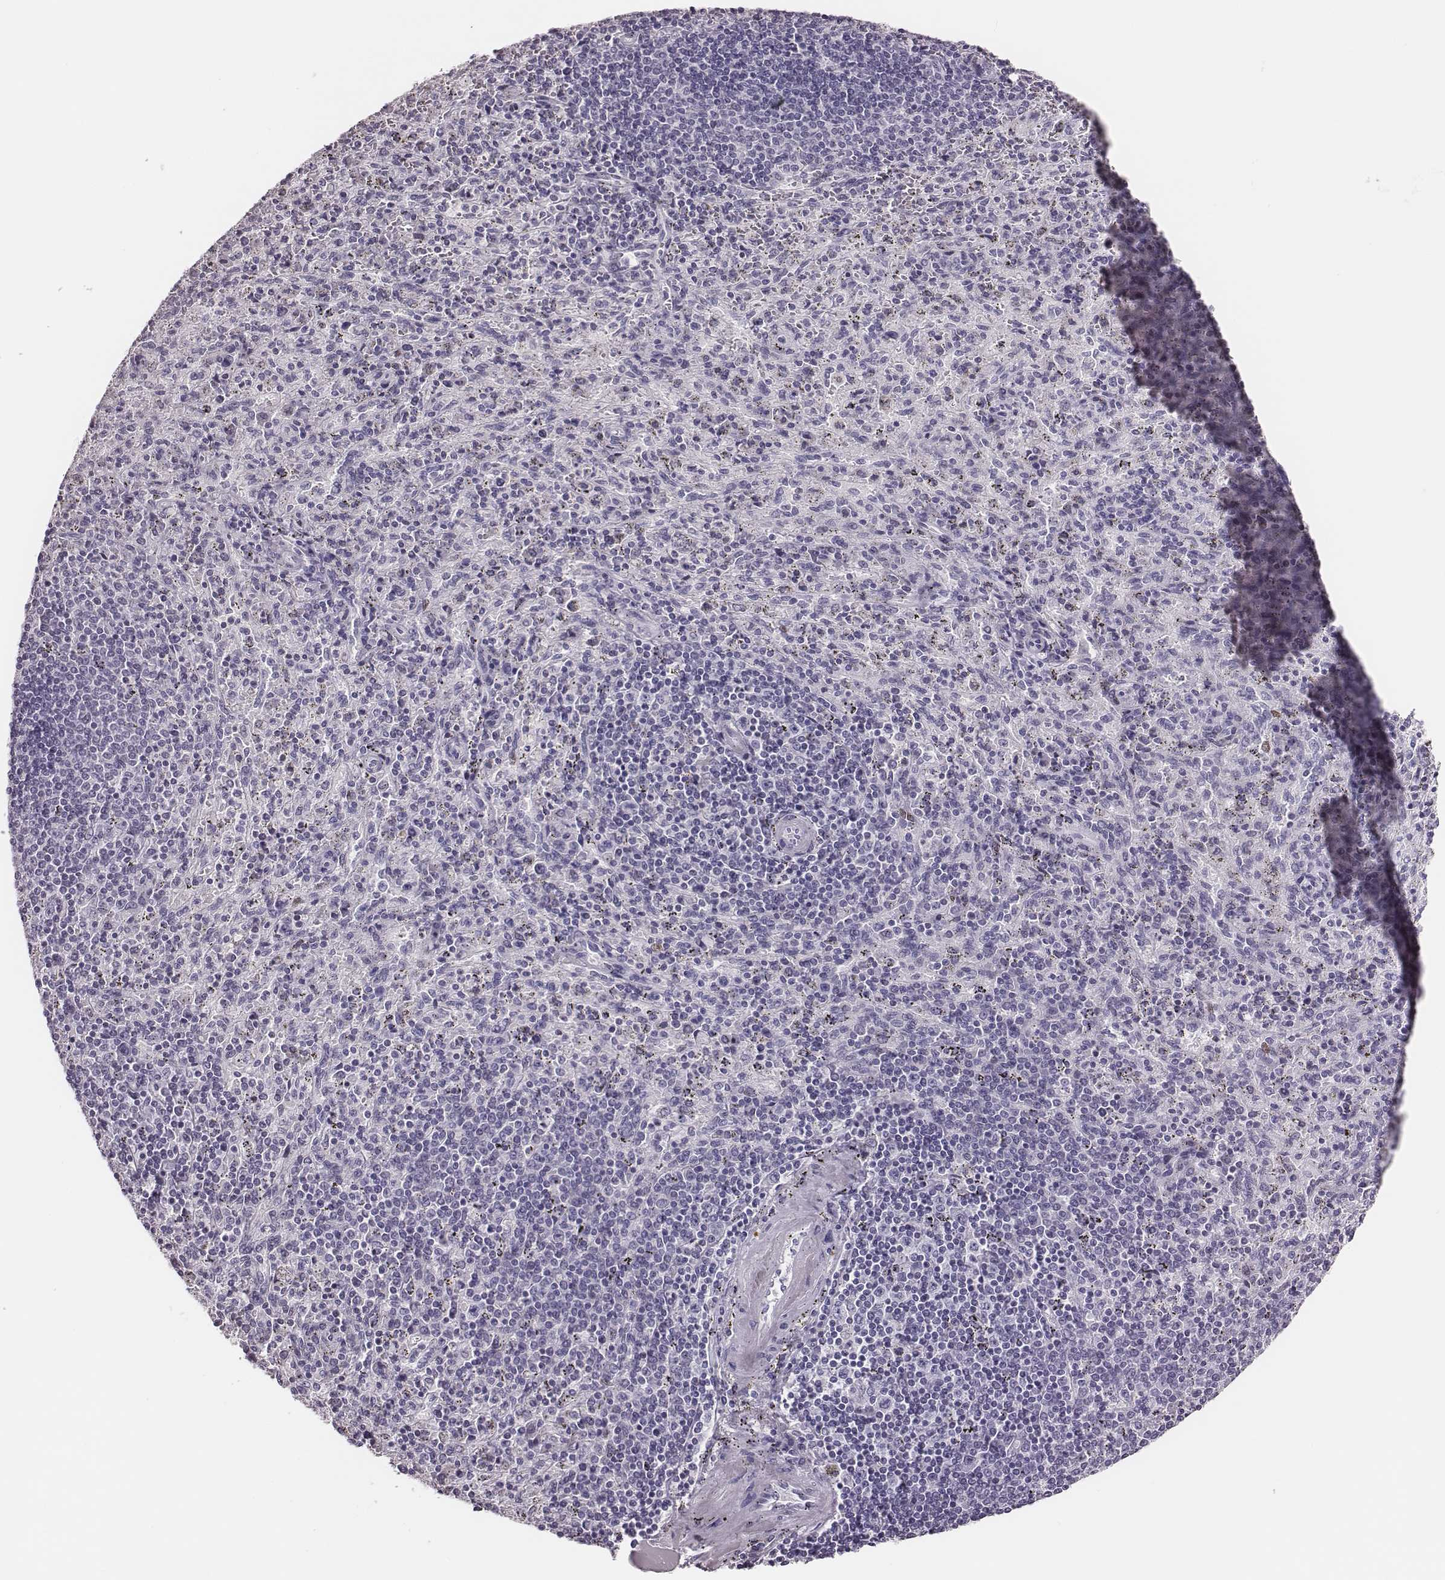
{"staining": {"intensity": "negative", "quantity": "none", "location": "none"}, "tissue": "spleen", "cell_type": "Cells in red pulp", "image_type": "normal", "snomed": [{"axis": "morphology", "description": "Normal tissue, NOS"}, {"axis": "topography", "description": "Spleen"}], "caption": "DAB immunohistochemical staining of normal spleen exhibits no significant positivity in cells in red pulp.", "gene": "H1", "patient": {"sex": "male", "age": 57}}